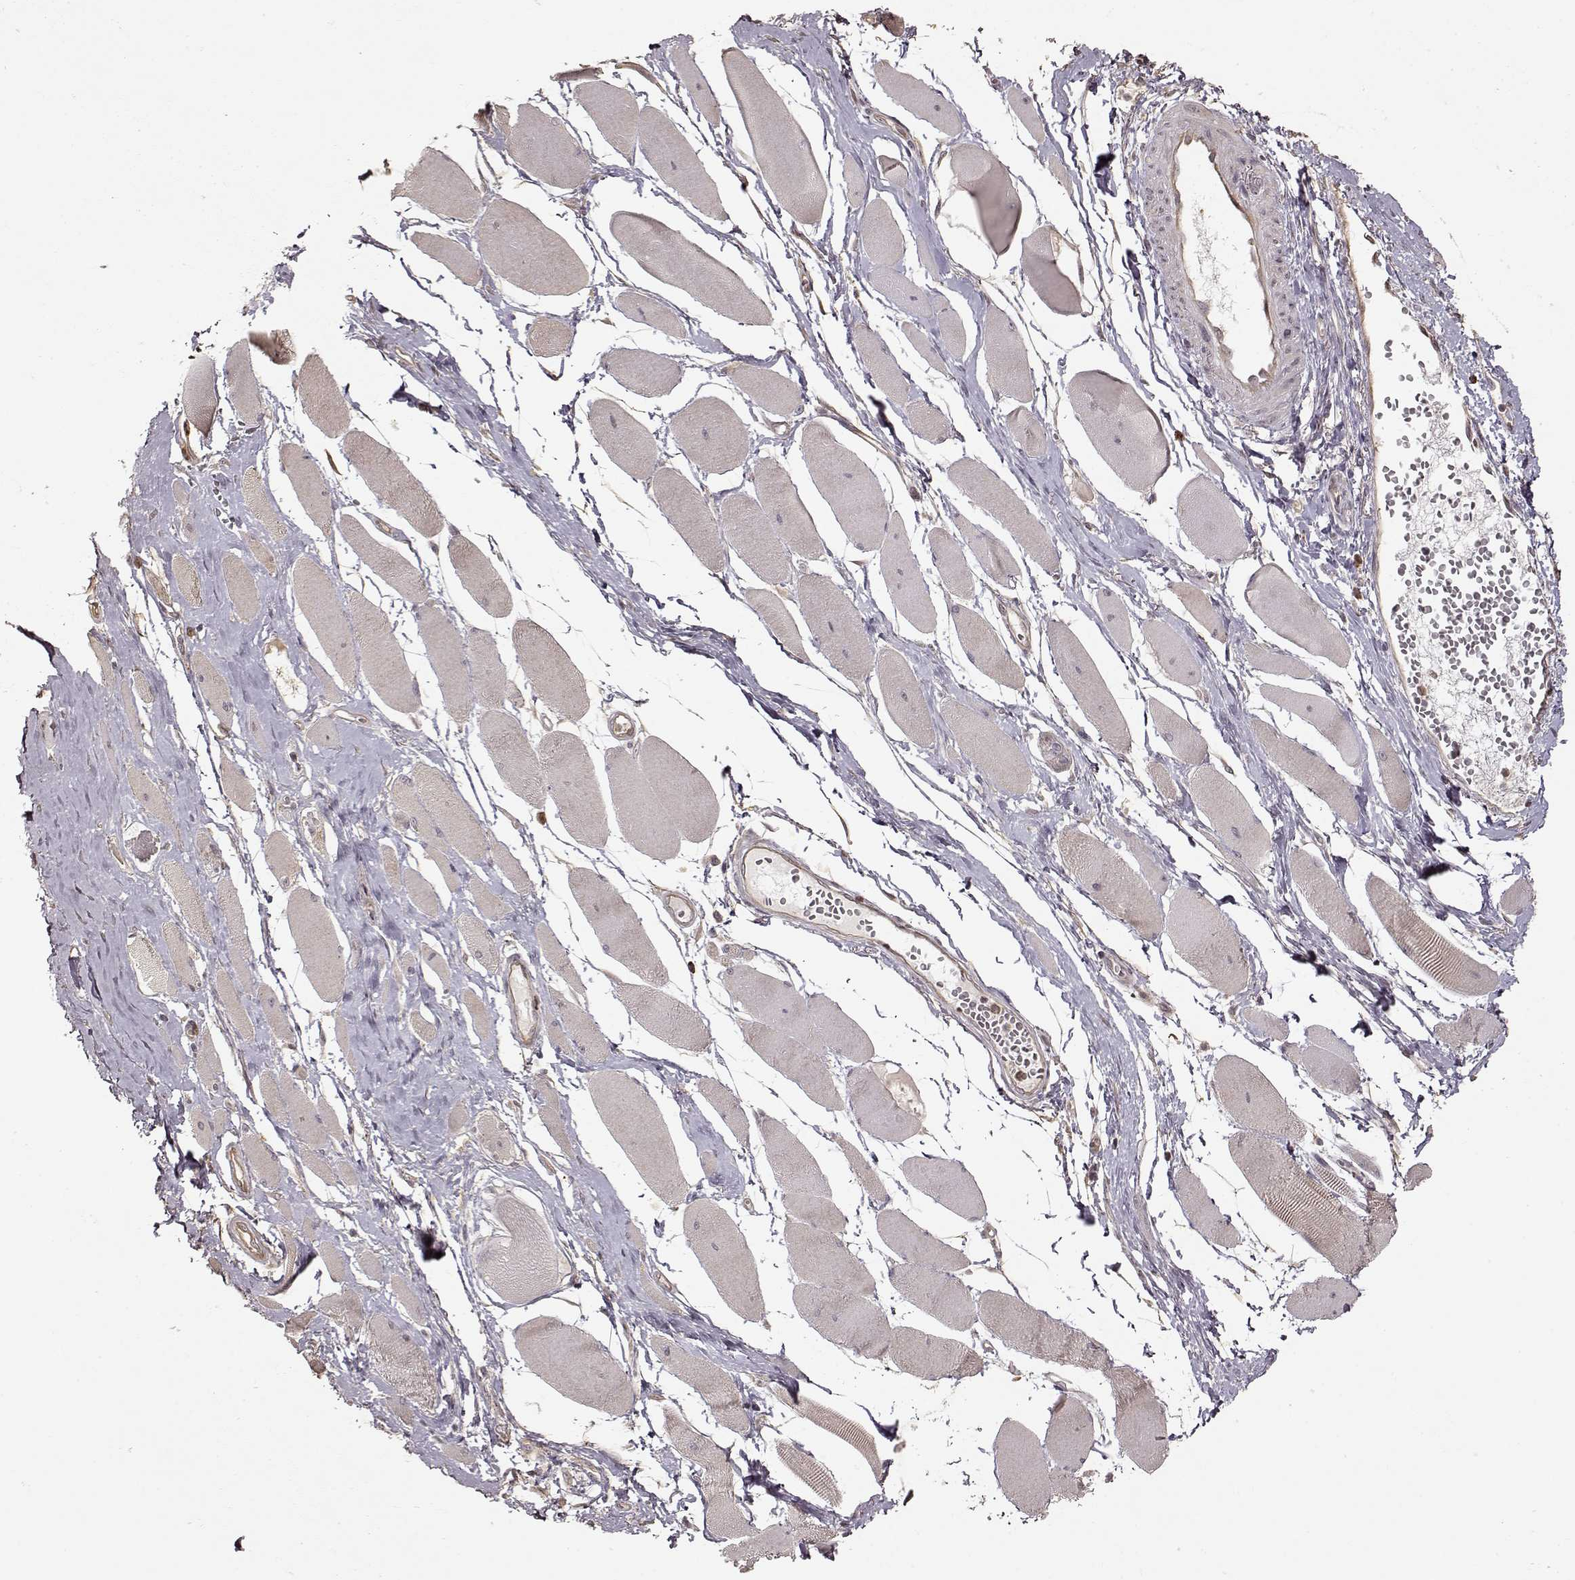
{"staining": {"intensity": "negative", "quantity": "none", "location": "none"}, "tissue": "skeletal muscle", "cell_type": "Myocytes", "image_type": "normal", "snomed": [{"axis": "morphology", "description": "Normal tissue, NOS"}, {"axis": "topography", "description": "Skeletal muscle"}], "caption": "DAB (3,3'-diaminobenzidine) immunohistochemical staining of benign human skeletal muscle shows no significant positivity in myocytes. (Immunohistochemistry (ihc), brightfield microscopy, high magnification).", "gene": "CRB1", "patient": {"sex": "female", "age": 75}}